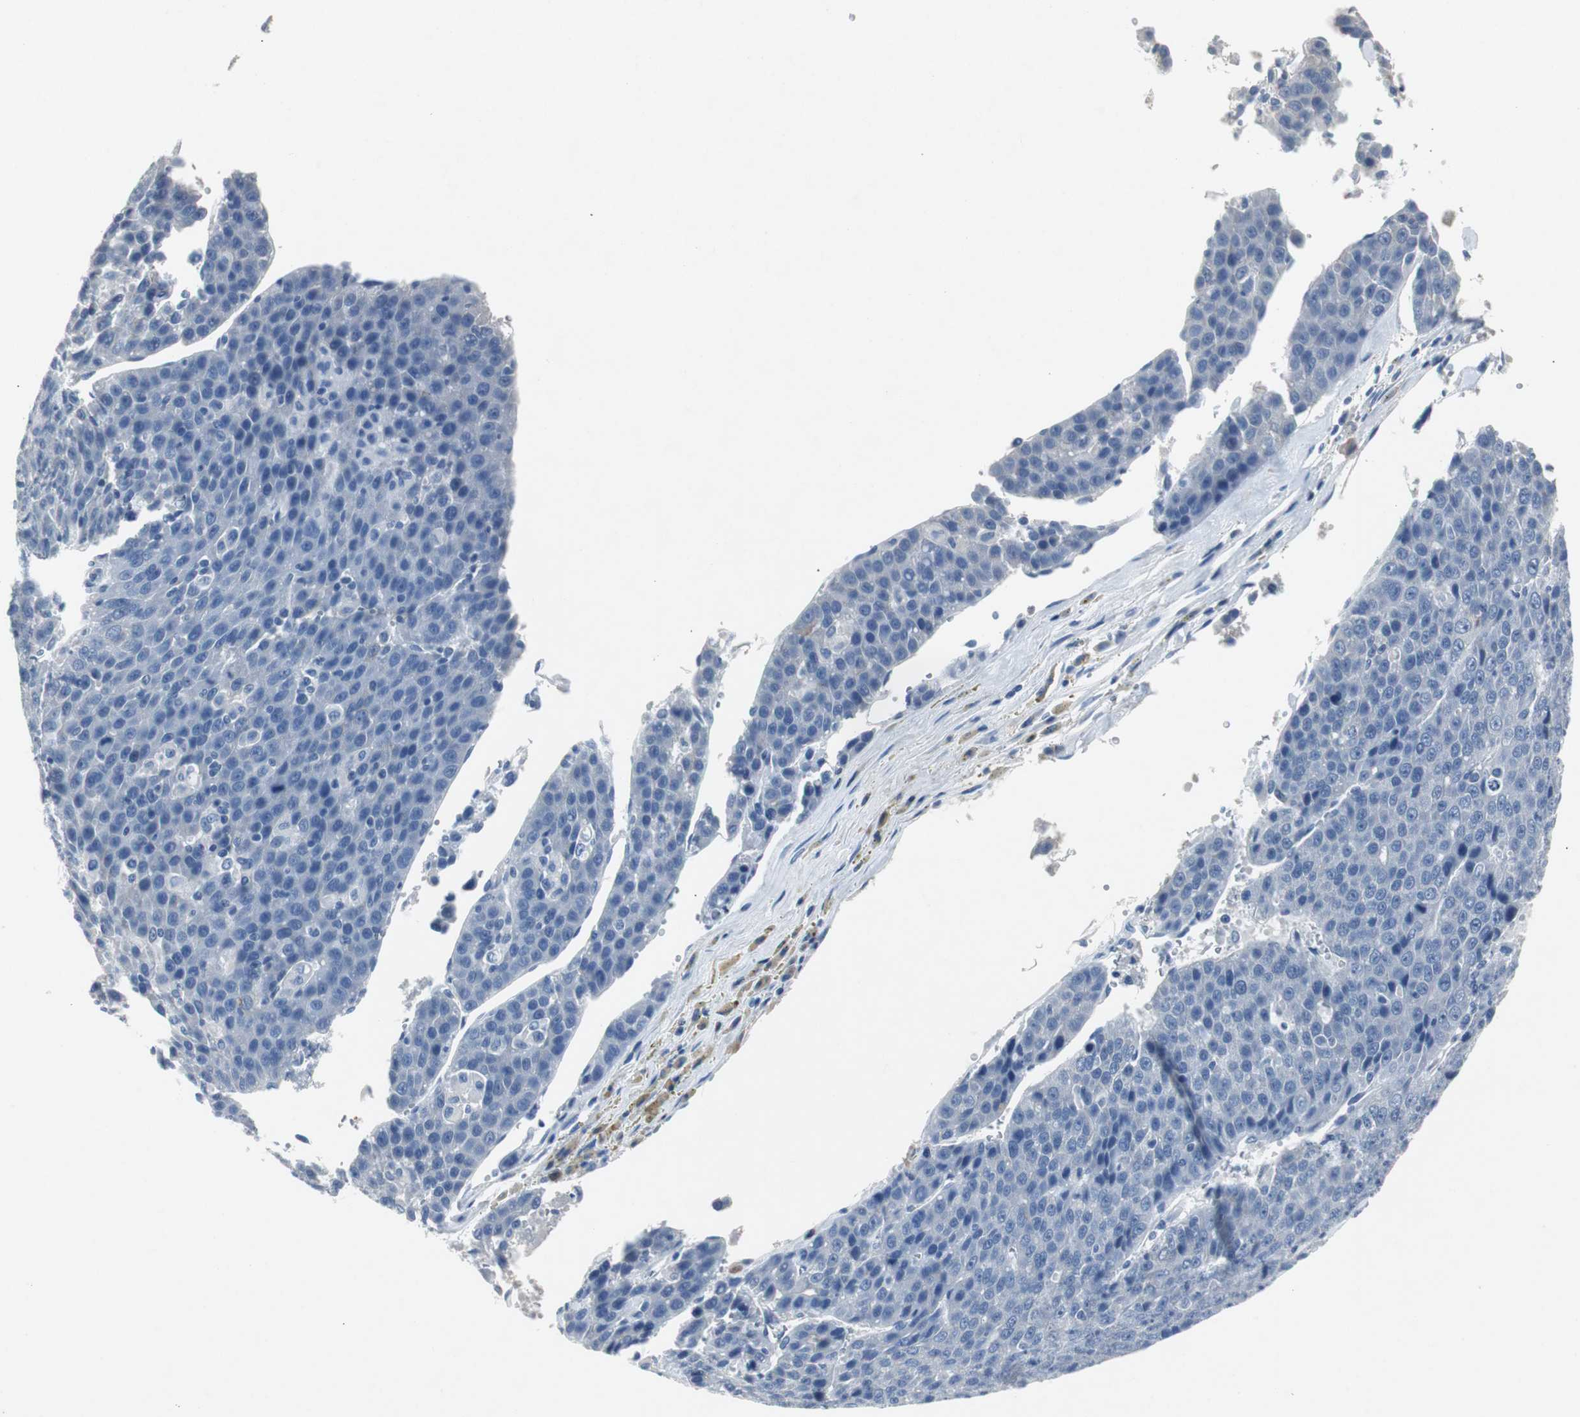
{"staining": {"intensity": "negative", "quantity": "none", "location": "none"}, "tissue": "liver cancer", "cell_type": "Tumor cells", "image_type": "cancer", "snomed": [{"axis": "morphology", "description": "Carcinoma, Hepatocellular, NOS"}, {"axis": "topography", "description": "Liver"}], "caption": "There is no significant staining in tumor cells of liver hepatocellular carcinoma.", "gene": "LRP2", "patient": {"sex": "female", "age": 53}}